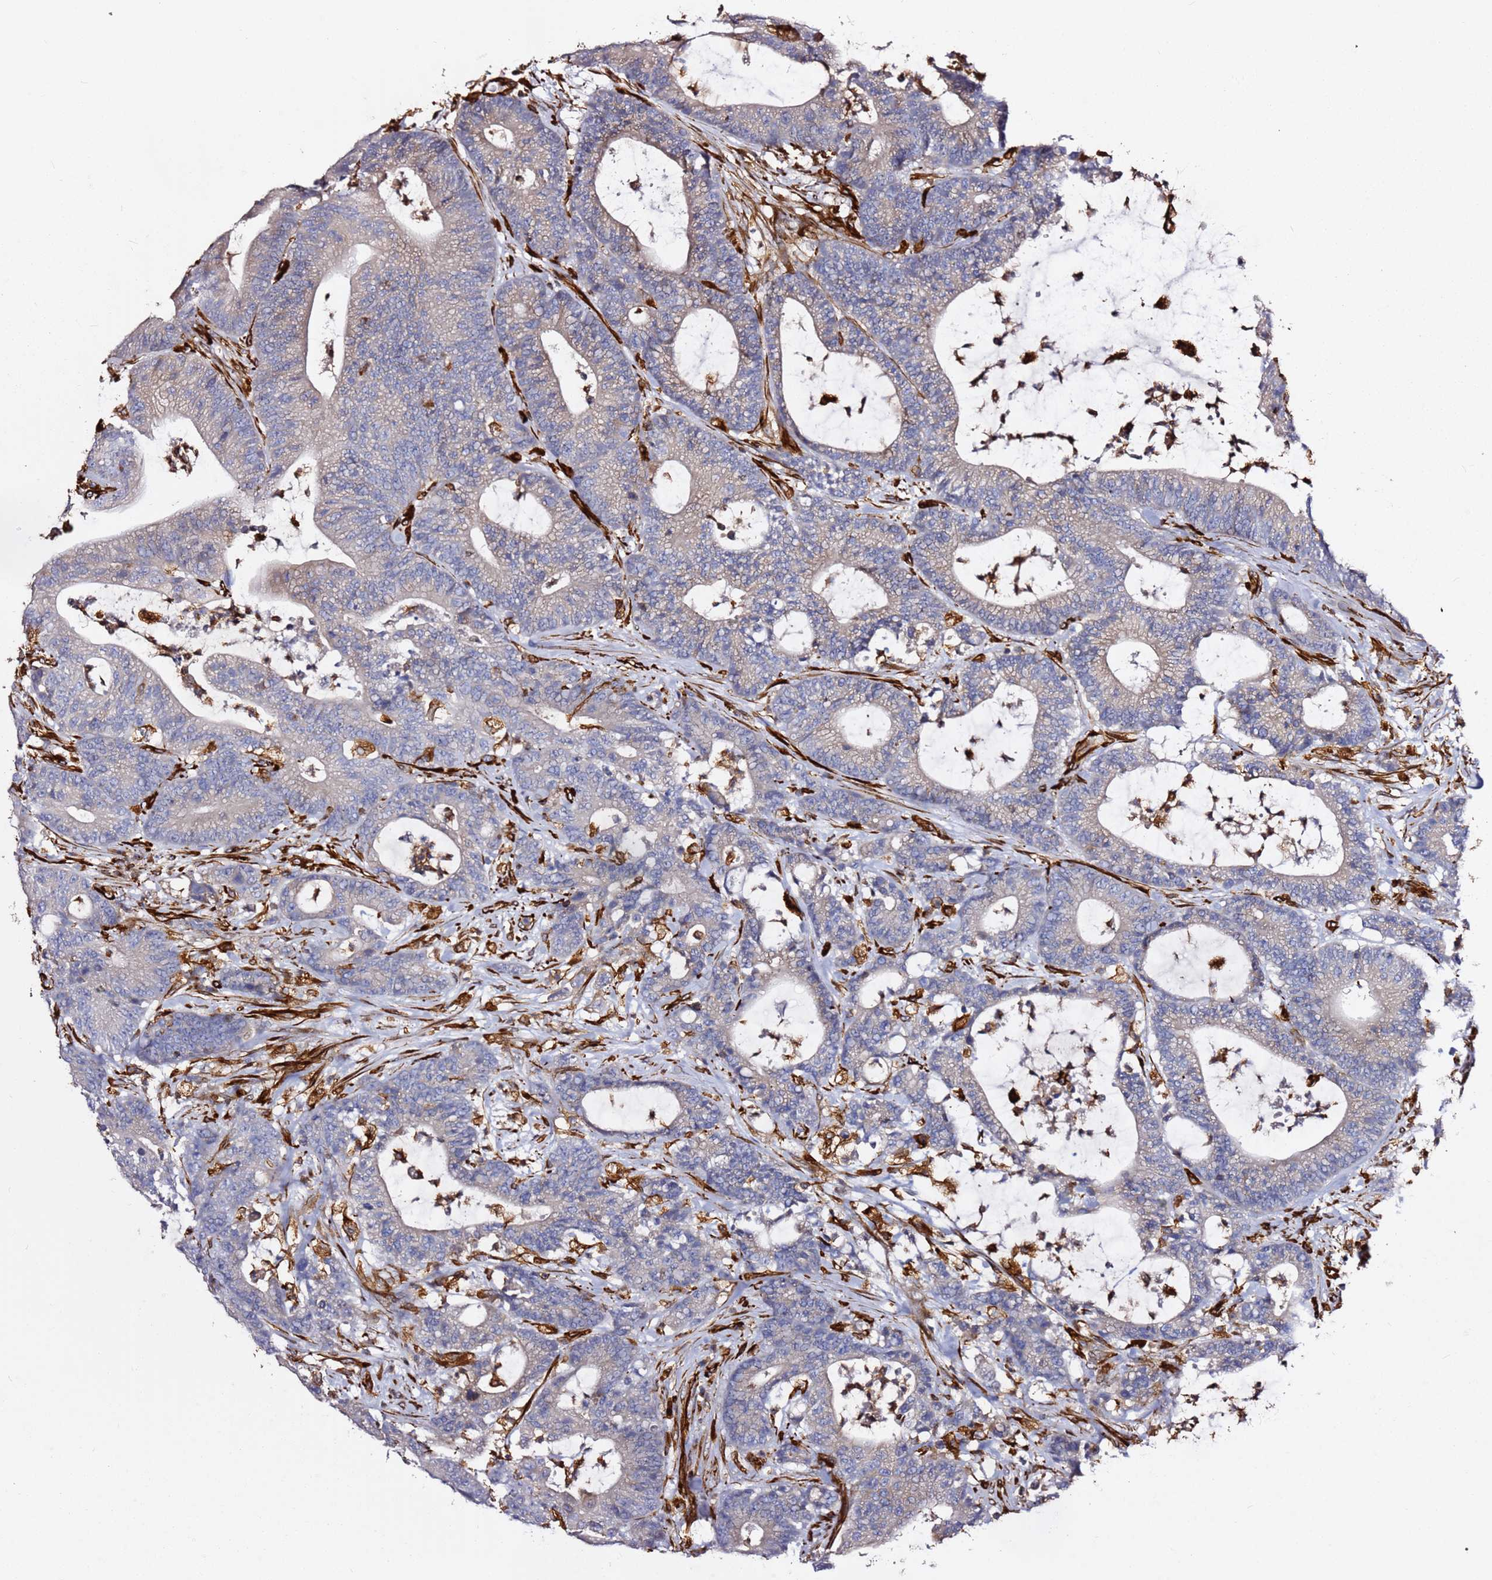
{"staining": {"intensity": "negative", "quantity": "none", "location": "none"}, "tissue": "colorectal cancer", "cell_type": "Tumor cells", "image_type": "cancer", "snomed": [{"axis": "morphology", "description": "Adenocarcinoma, NOS"}, {"axis": "topography", "description": "Colon"}], "caption": "High power microscopy photomicrograph of an immunohistochemistry (IHC) micrograph of colorectal cancer (adenocarcinoma), revealing no significant positivity in tumor cells.", "gene": "MRGPRE", "patient": {"sex": "female", "age": 84}}